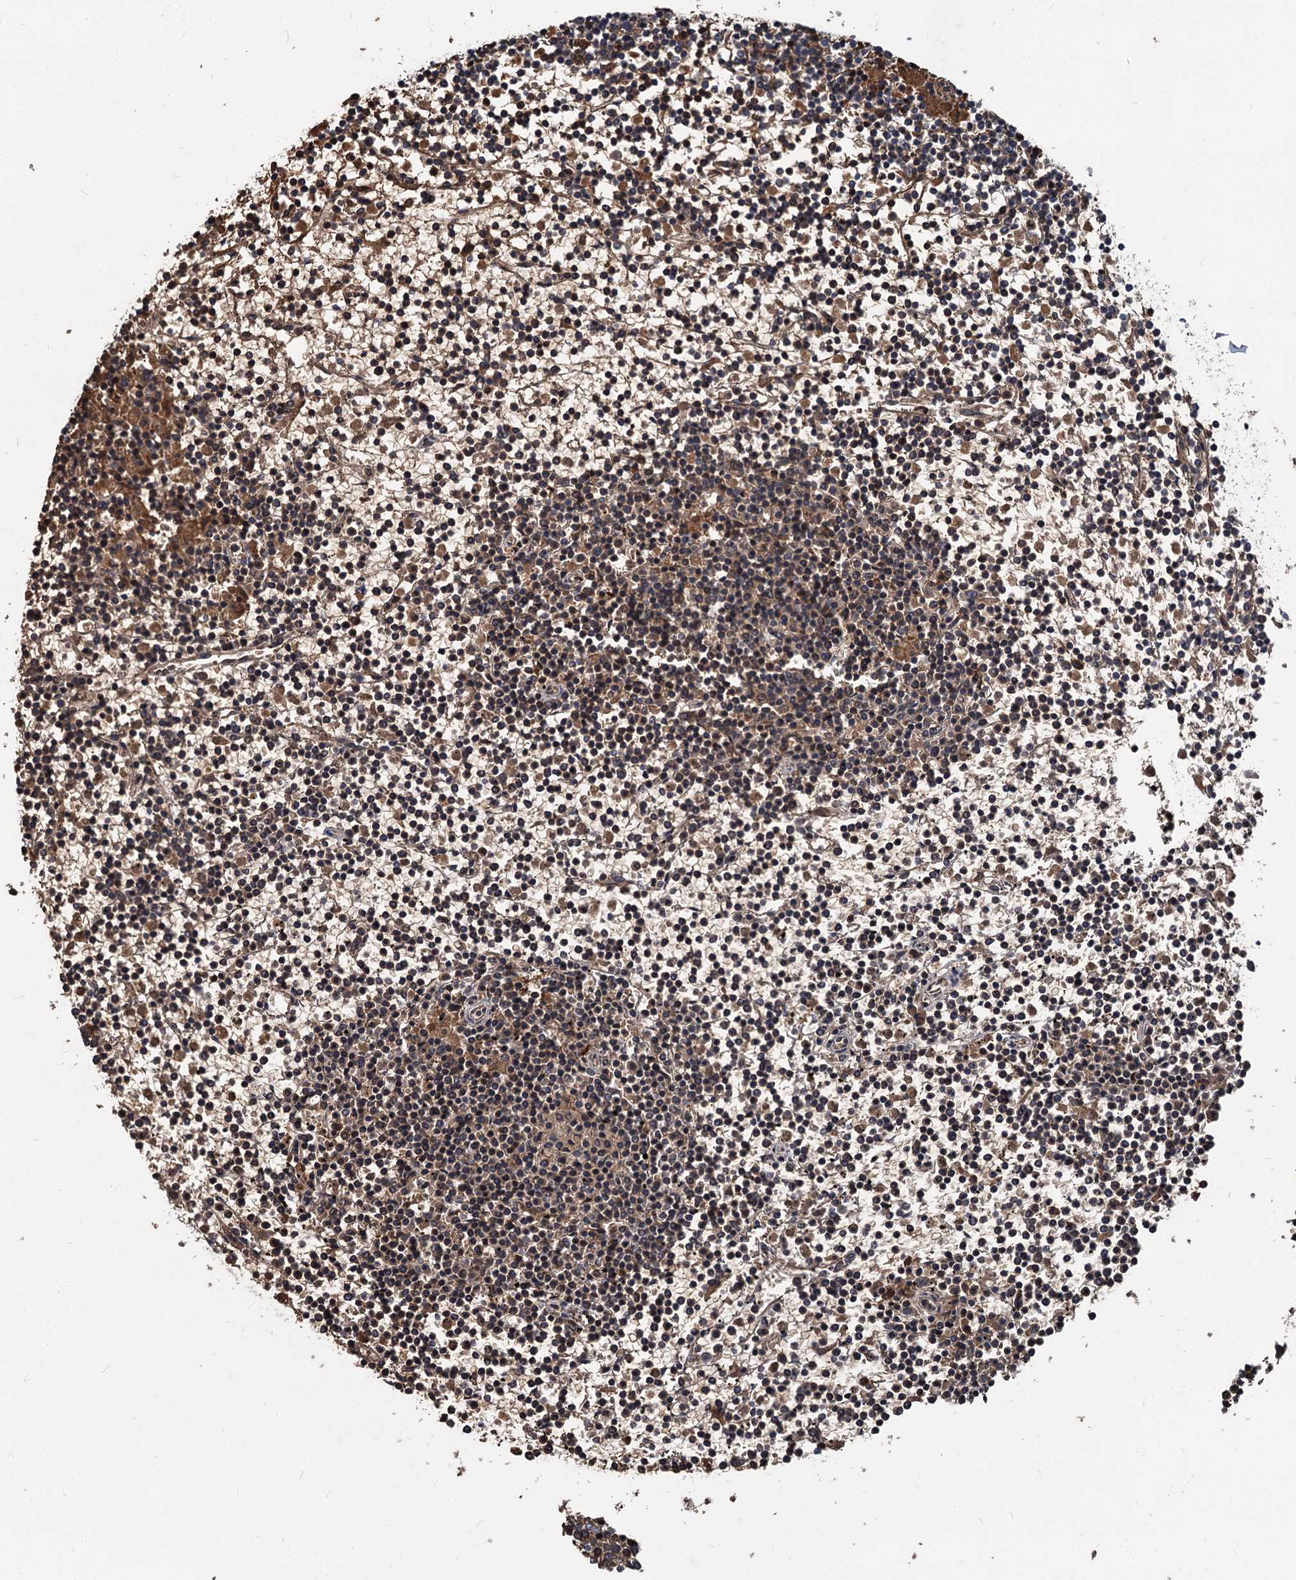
{"staining": {"intensity": "strong", "quantity": "25%-75%", "location": "cytoplasmic/membranous,nuclear"}, "tissue": "lymphoma", "cell_type": "Tumor cells", "image_type": "cancer", "snomed": [{"axis": "morphology", "description": "Malignant lymphoma, non-Hodgkin's type, Low grade"}, {"axis": "topography", "description": "Spleen"}], "caption": "DAB (3,3'-diaminobenzidine) immunohistochemical staining of malignant lymphoma, non-Hodgkin's type (low-grade) exhibits strong cytoplasmic/membranous and nuclear protein staining in approximately 25%-75% of tumor cells.", "gene": "STIM1", "patient": {"sex": "female", "age": 19}}